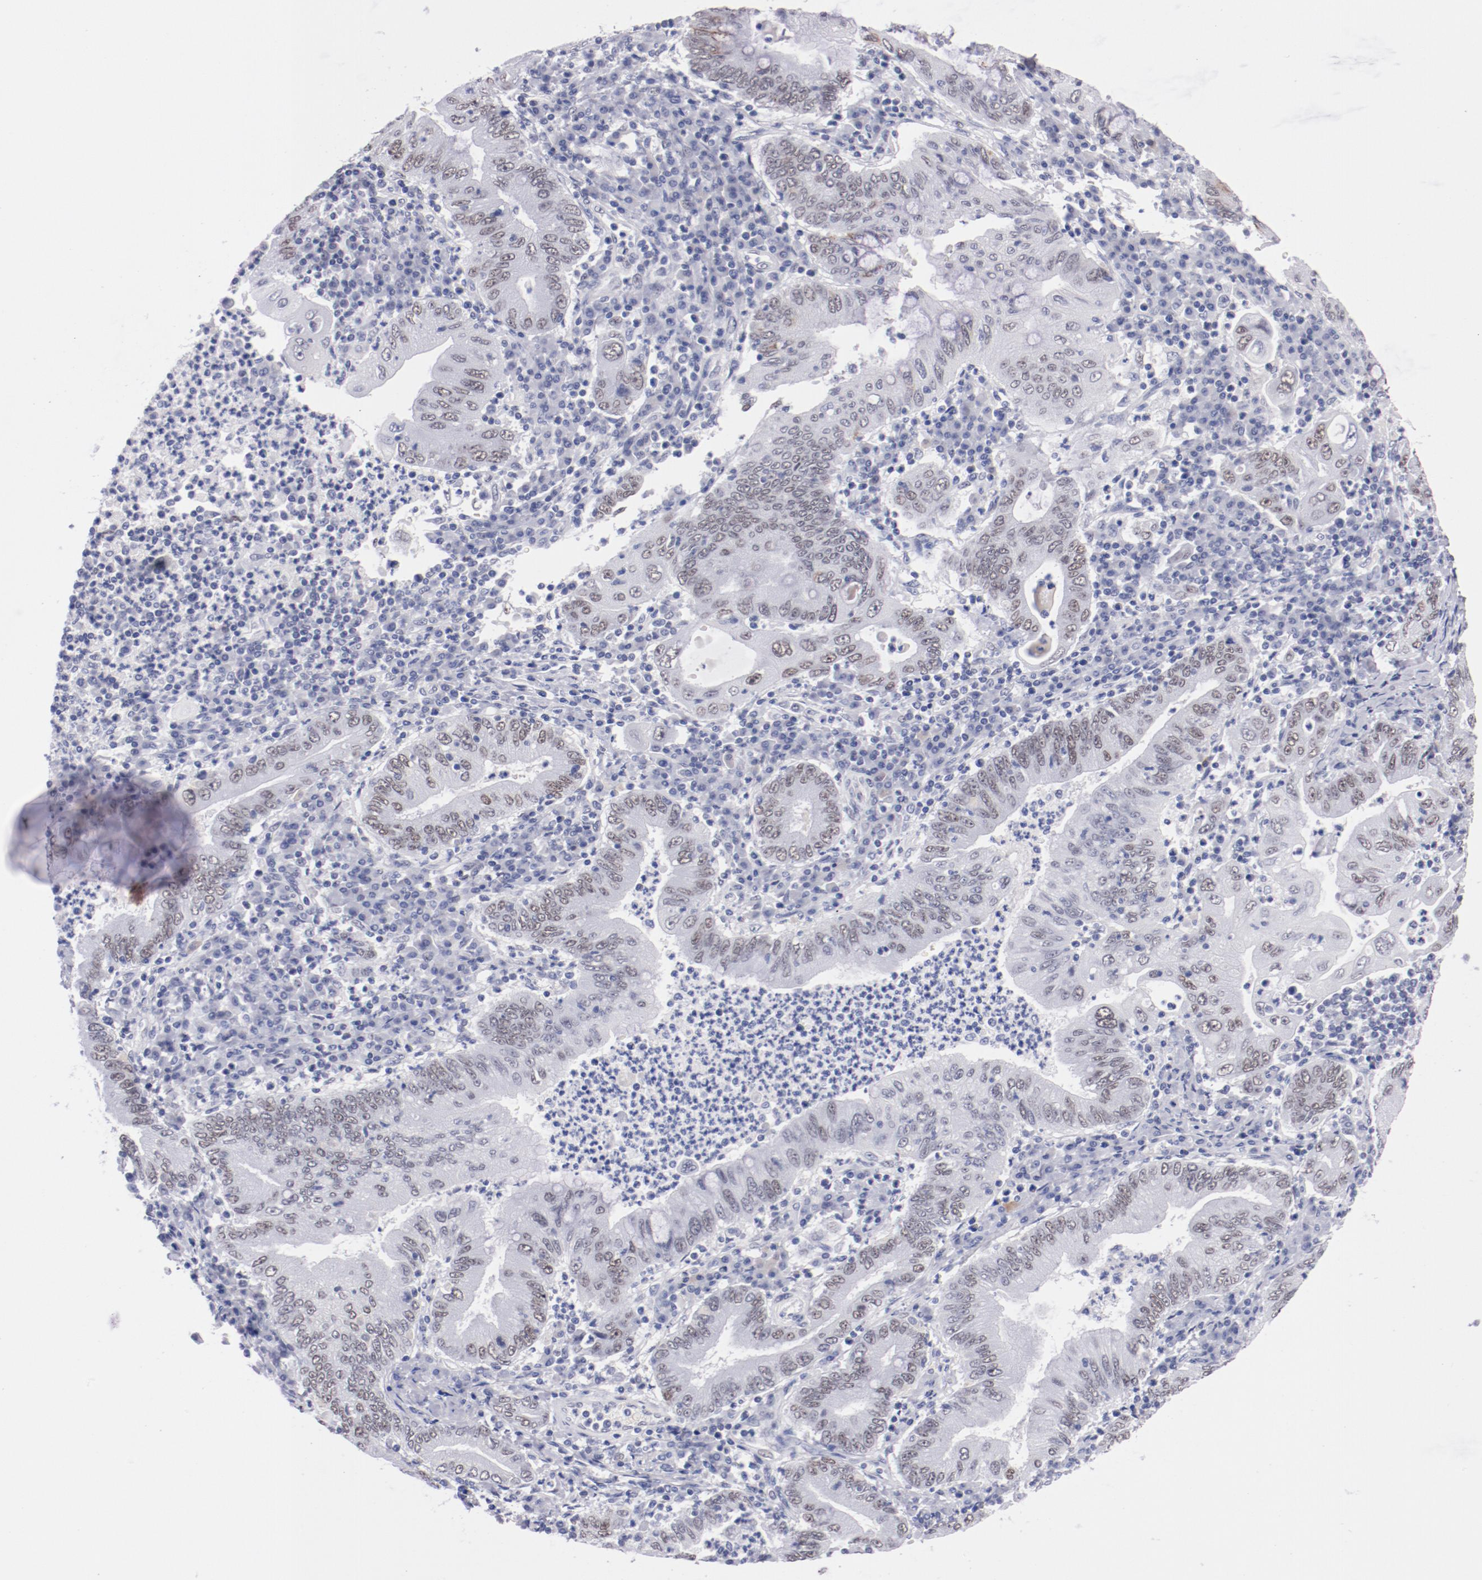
{"staining": {"intensity": "weak", "quantity": ">75%", "location": "nuclear"}, "tissue": "stomach cancer", "cell_type": "Tumor cells", "image_type": "cancer", "snomed": [{"axis": "morphology", "description": "Normal tissue, NOS"}, {"axis": "morphology", "description": "Adenocarcinoma, NOS"}, {"axis": "topography", "description": "Esophagus"}, {"axis": "topography", "description": "Stomach, upper"}, {"axis": "topography", "description": "Peripheral nerve tissue"}], "caption": "There is low levels of weak nuclear positivity in tumor cells of stomach cancer (adenocarcinoma), as demonstrated by immunohistochemical staining (brown color).", "gene": "HNF1B", "patient": {"sex": "male", "age": 62}}